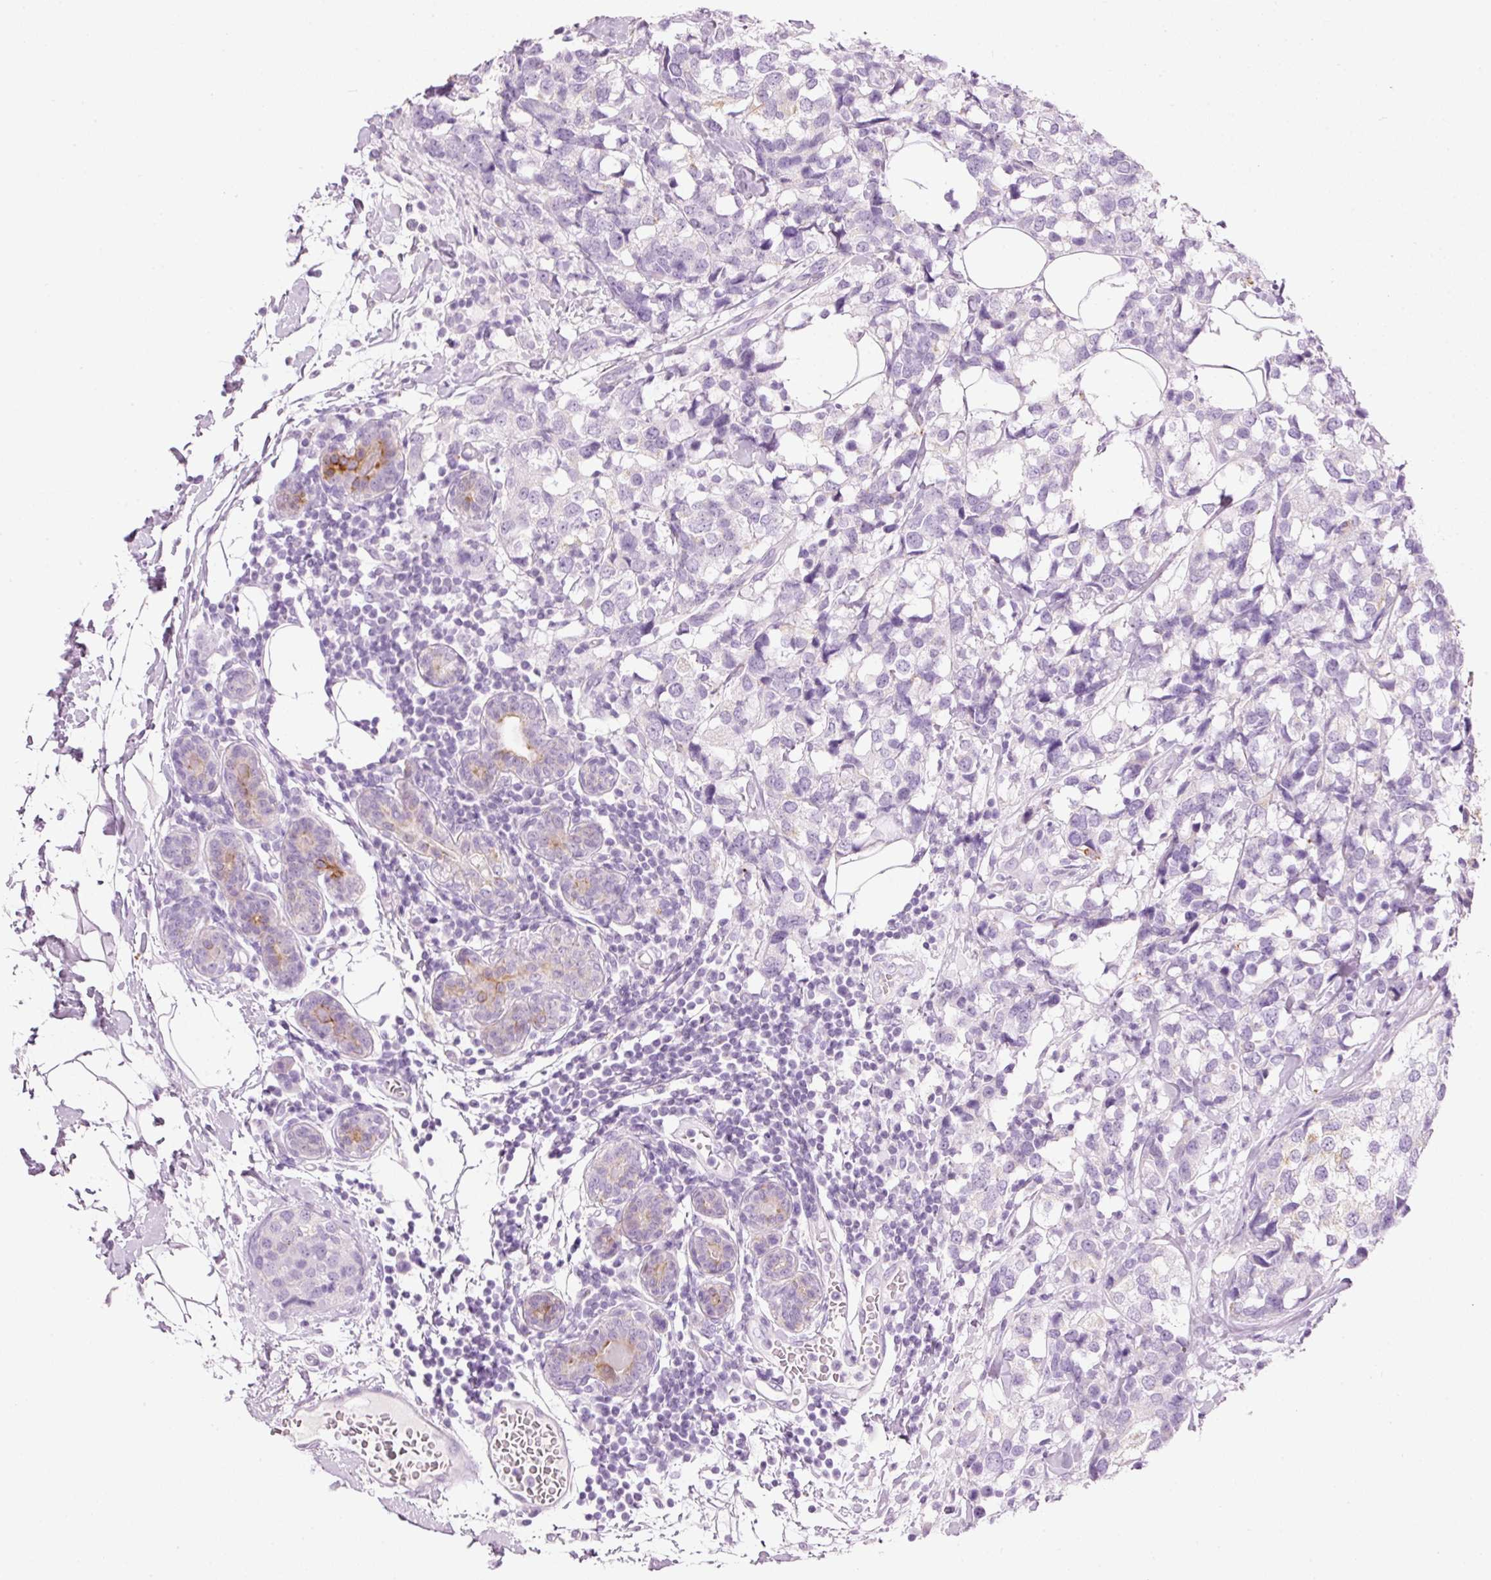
{"staining": {"intensity": "negative", "quantity": "none", "location": "none"}, "tissue": "breast cancer", "cell_type": "Tumor cells", "image_type": "cancer", "snomed": [{"axis": "morphology", "description": "Lobular carcinoma"}, {"axis": "topography", "description": "Breast"}], "caption": "An image of human lobular carcinoma (breast) is negative for staining in tumor cells.", "gene": "CARD16", "patient": {"sex": "female", "age": 59}}